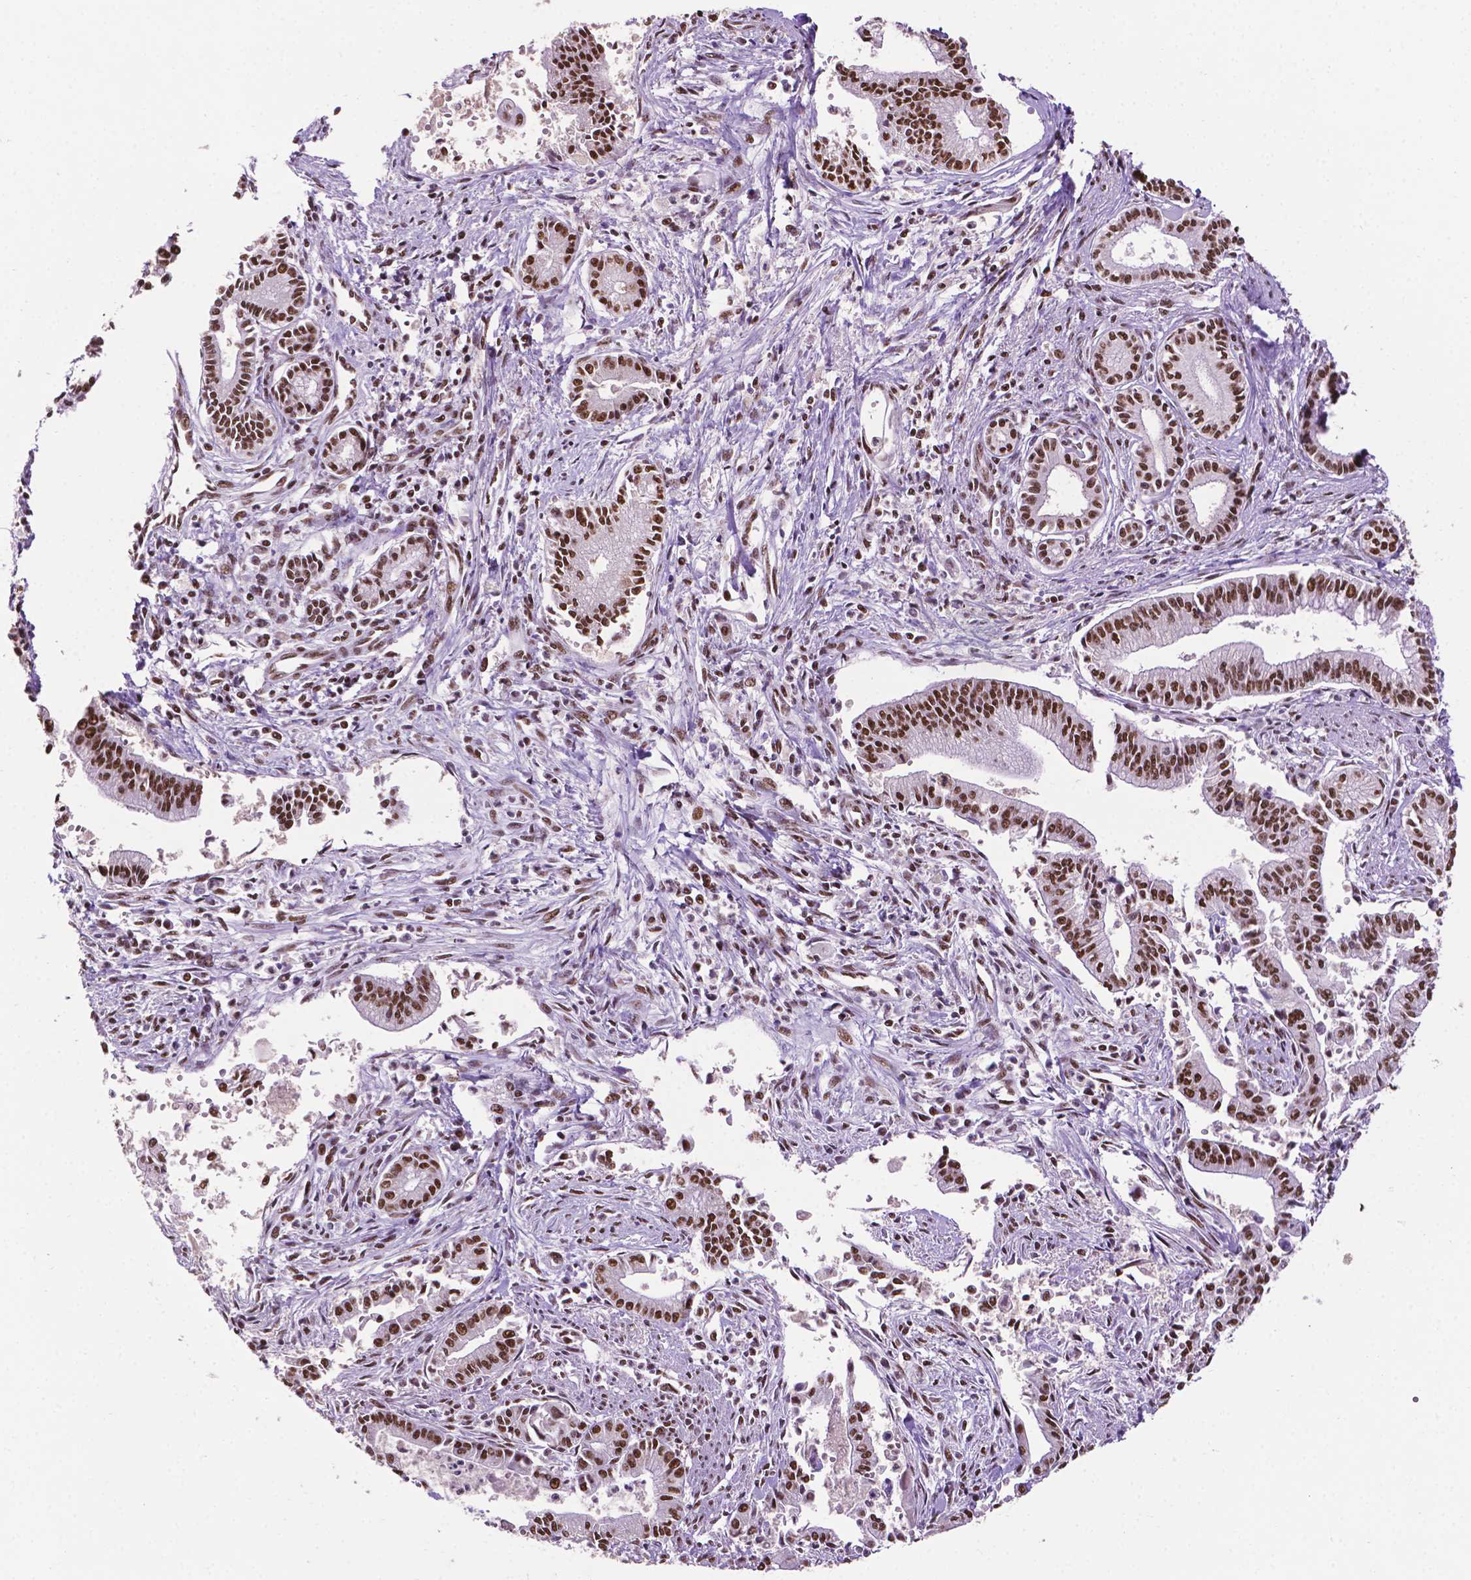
{"staining": {"intensity": "strong", "quantity": ">75%", "location": "nuclear"}, "tissue": "pancreatic cancer", "cell_type": "Tumor cells", "image_type": "cancer", "snomed": [{"axis": "morphology", "description": "Adenocarcinoma, NOS"}, {"axis": "topography", "description": "Pancreas"}], "caption": "High-power microscopy captured an IHC photomicrograph of pancreatic cancer (adenocarcinoma), revealing strong nuclear staining in approximately >75% of tumor cells.", "gene": "CCAR2", "patient": {"sex": "female", "age": 65}}